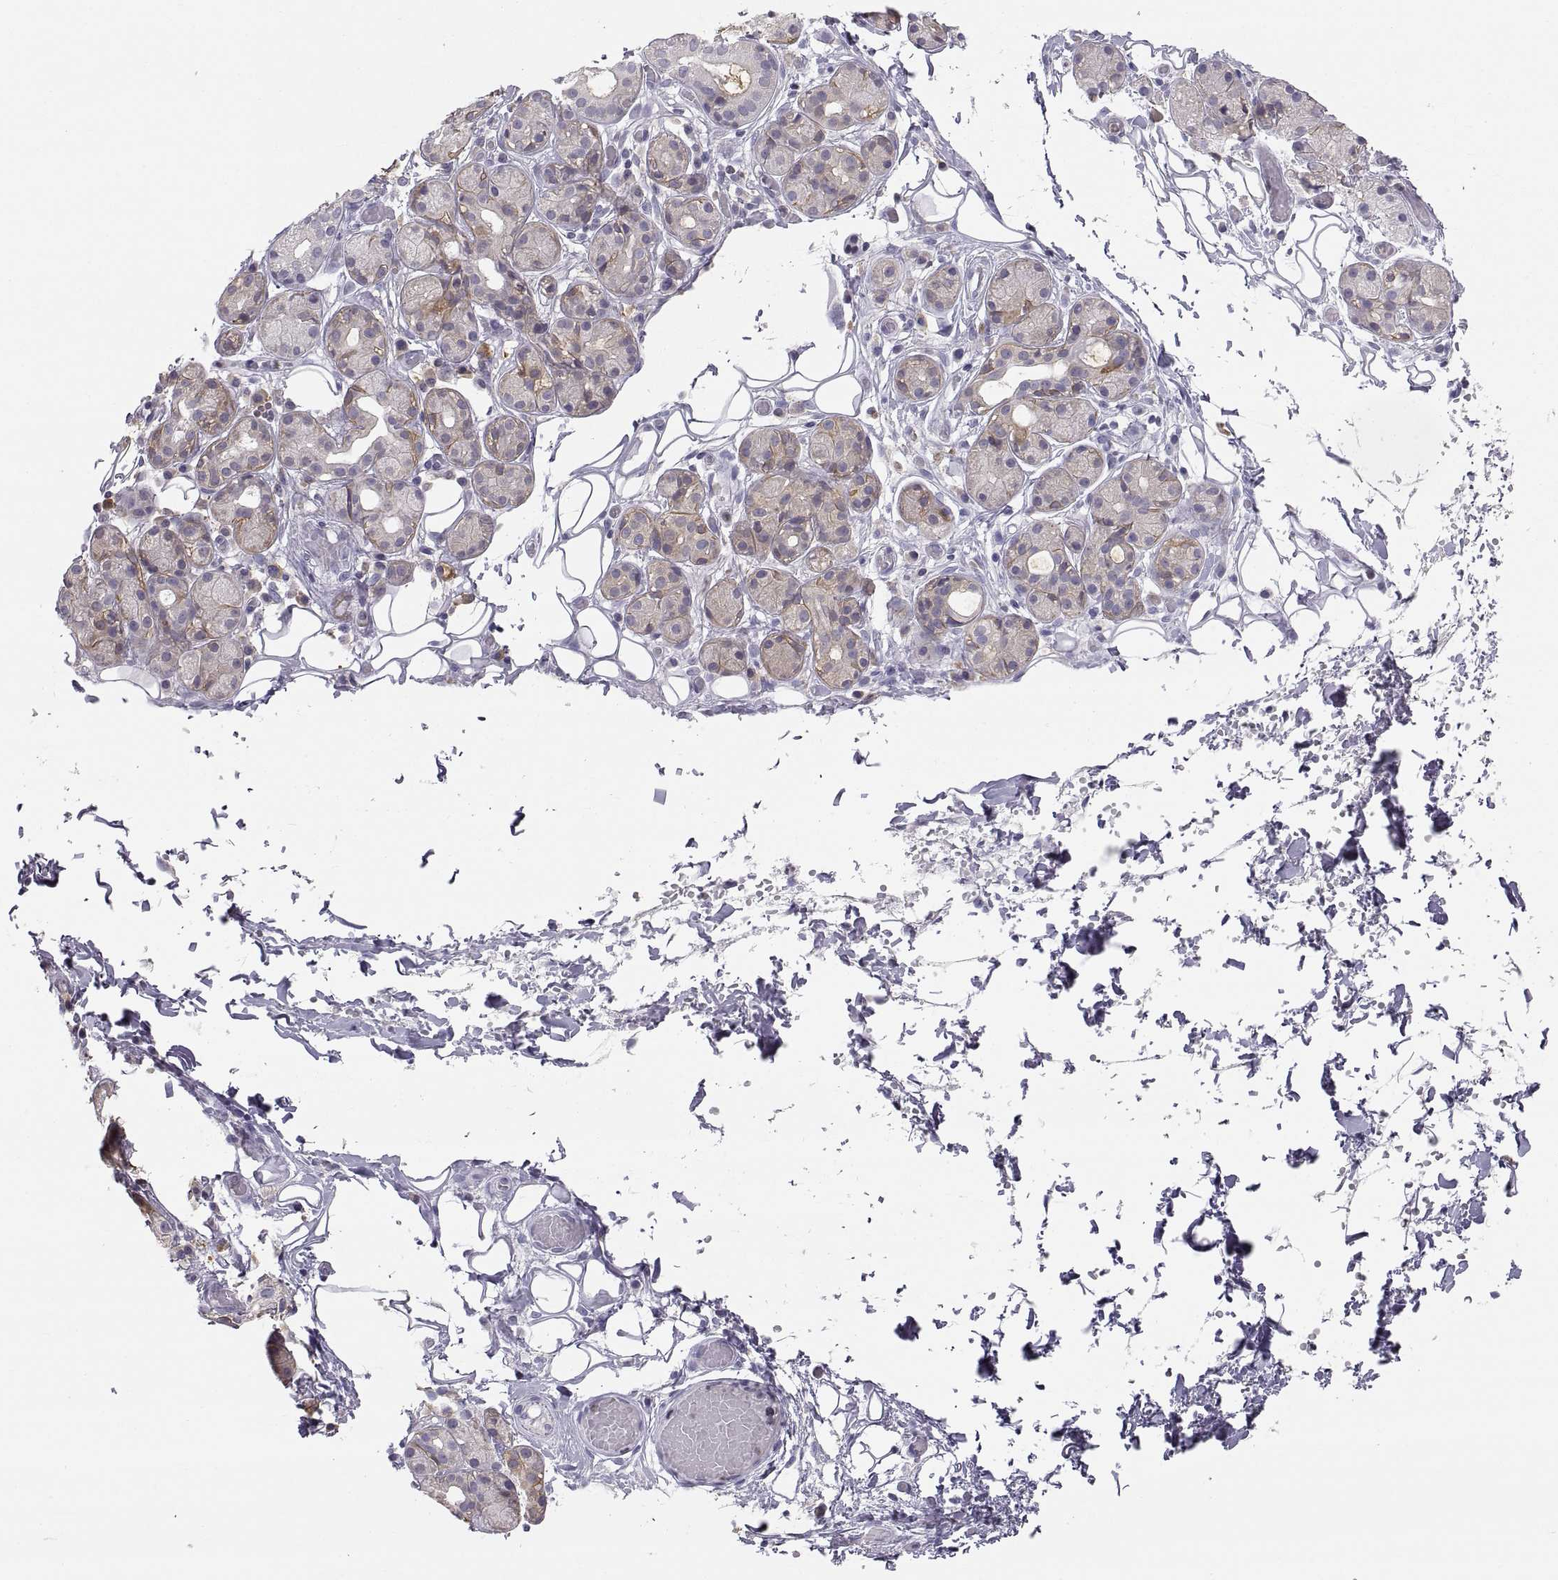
{"staining": {"intensity": "moderate", "quantity": "<25%", "location": "cytoplasmic/membranous"}, "tissue": "salivary gland", "cell_type": "Glandular cells", "image_type": "normal", "snomed": [{"axis": "morphology", "description": "Normal tissue, NOS"}, {"axis": "topography", "description": "Salivary gland"}, {"axis": "topography", "description": "Peripheral nerve tissue"}], "caption": "A photomicrograph of human salivary gland stained for a protein shows moderate cytoplasmic/membranous brown staining in glandular cells.", "gene": "ERO1A", "patient": {"sex": "male", "age": 71}}